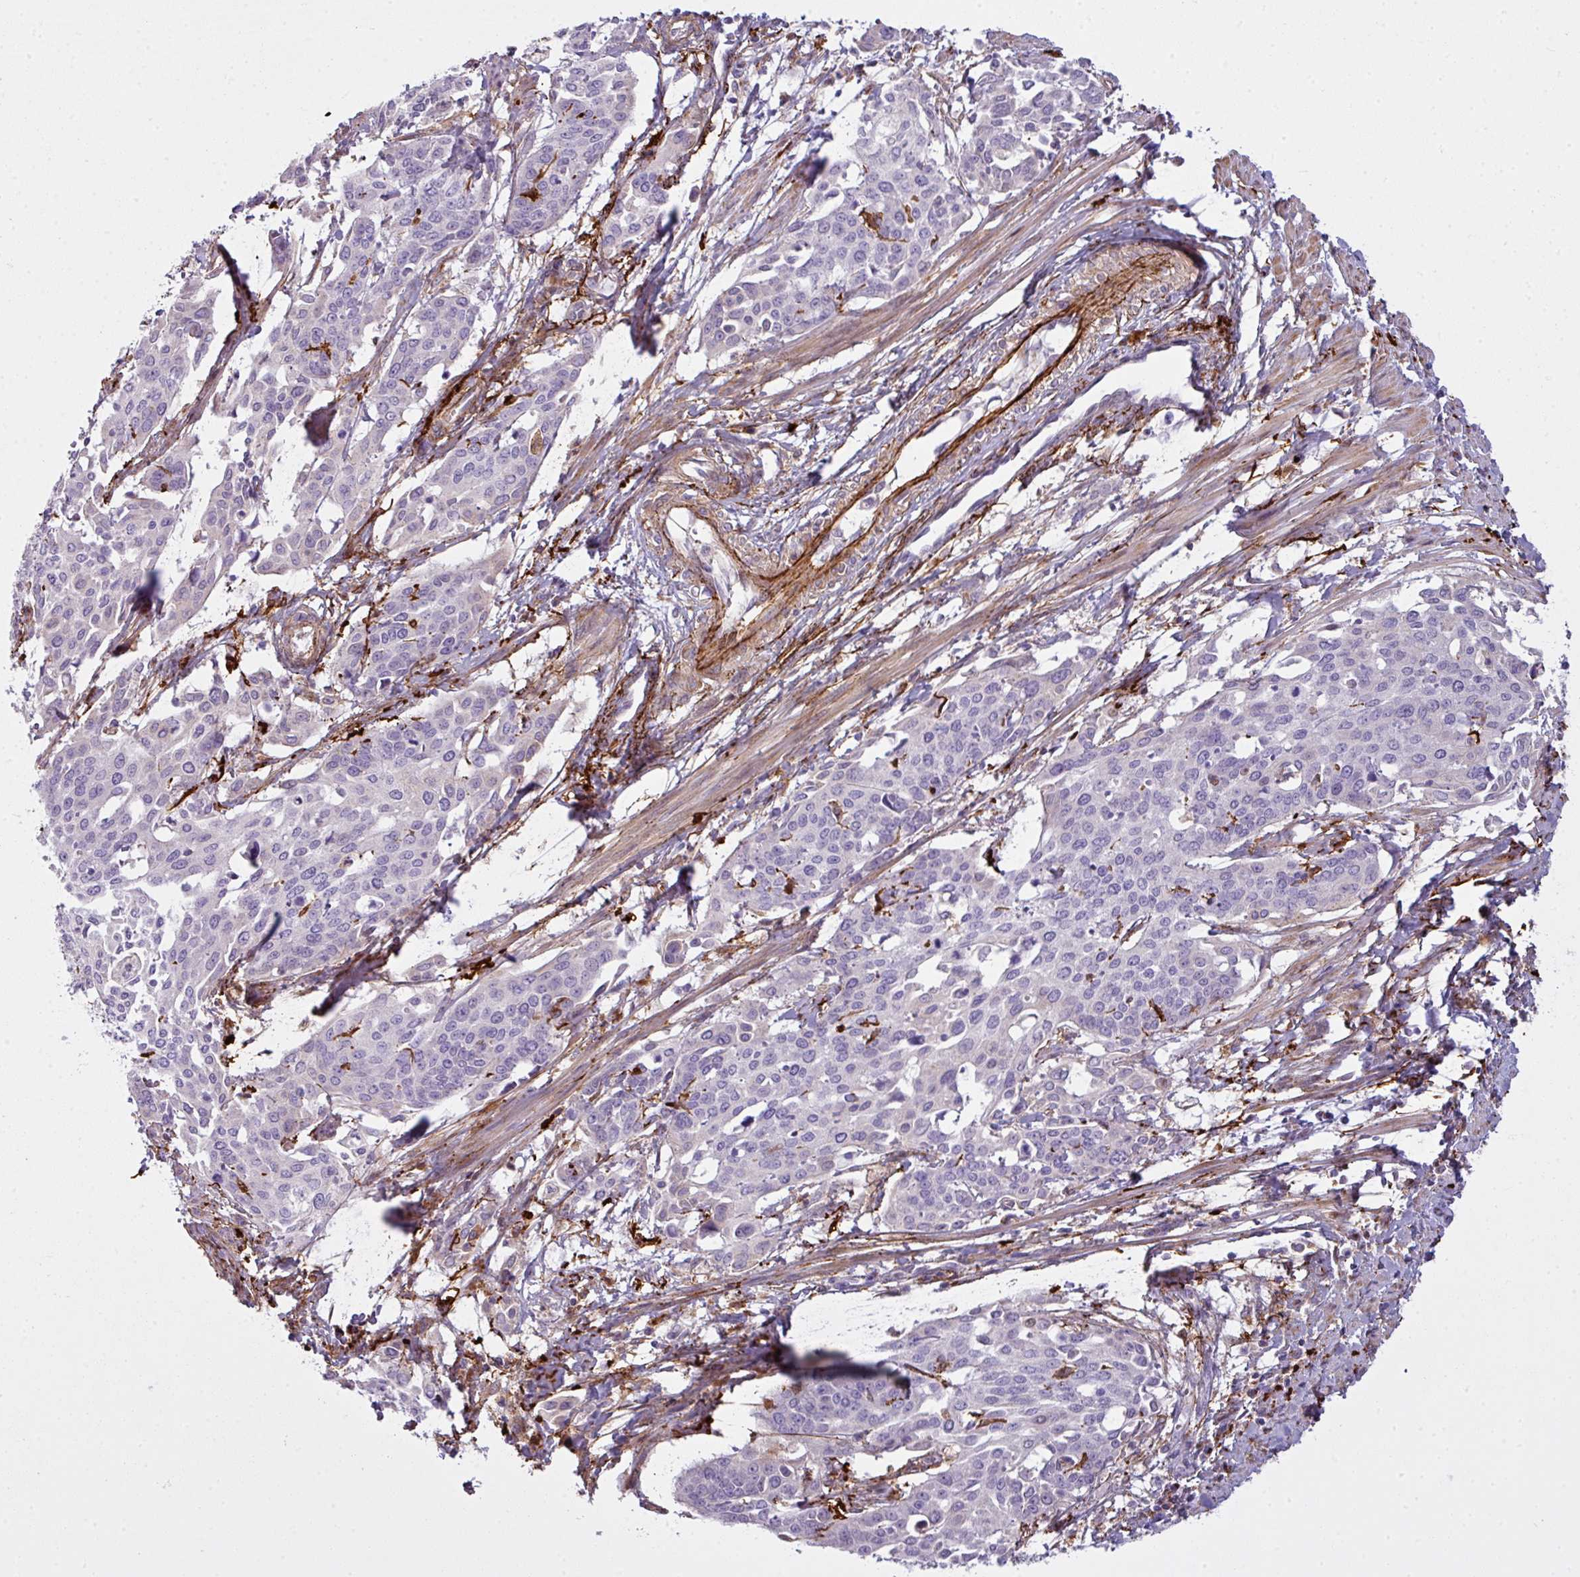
{"staining": {"intensity": "negative", "quantity": "none", "location": "none"}, "tissue": "cervical cancer", "cell_type": "Tumor cells", "image_type": "cancer", "snomed": [{"axis": "morphology", "description": "Squamous cell carcinoma, NOS"}, {"axis": "topography", "description": "Cervix"}], "caption": "The IHC histopathology image has no significant expression in tumor cells of cervical cancer (squamous cell carcinoma) tissue.", "gene": "COL8A1", "patient": {"sex": "female", "age": 44}}